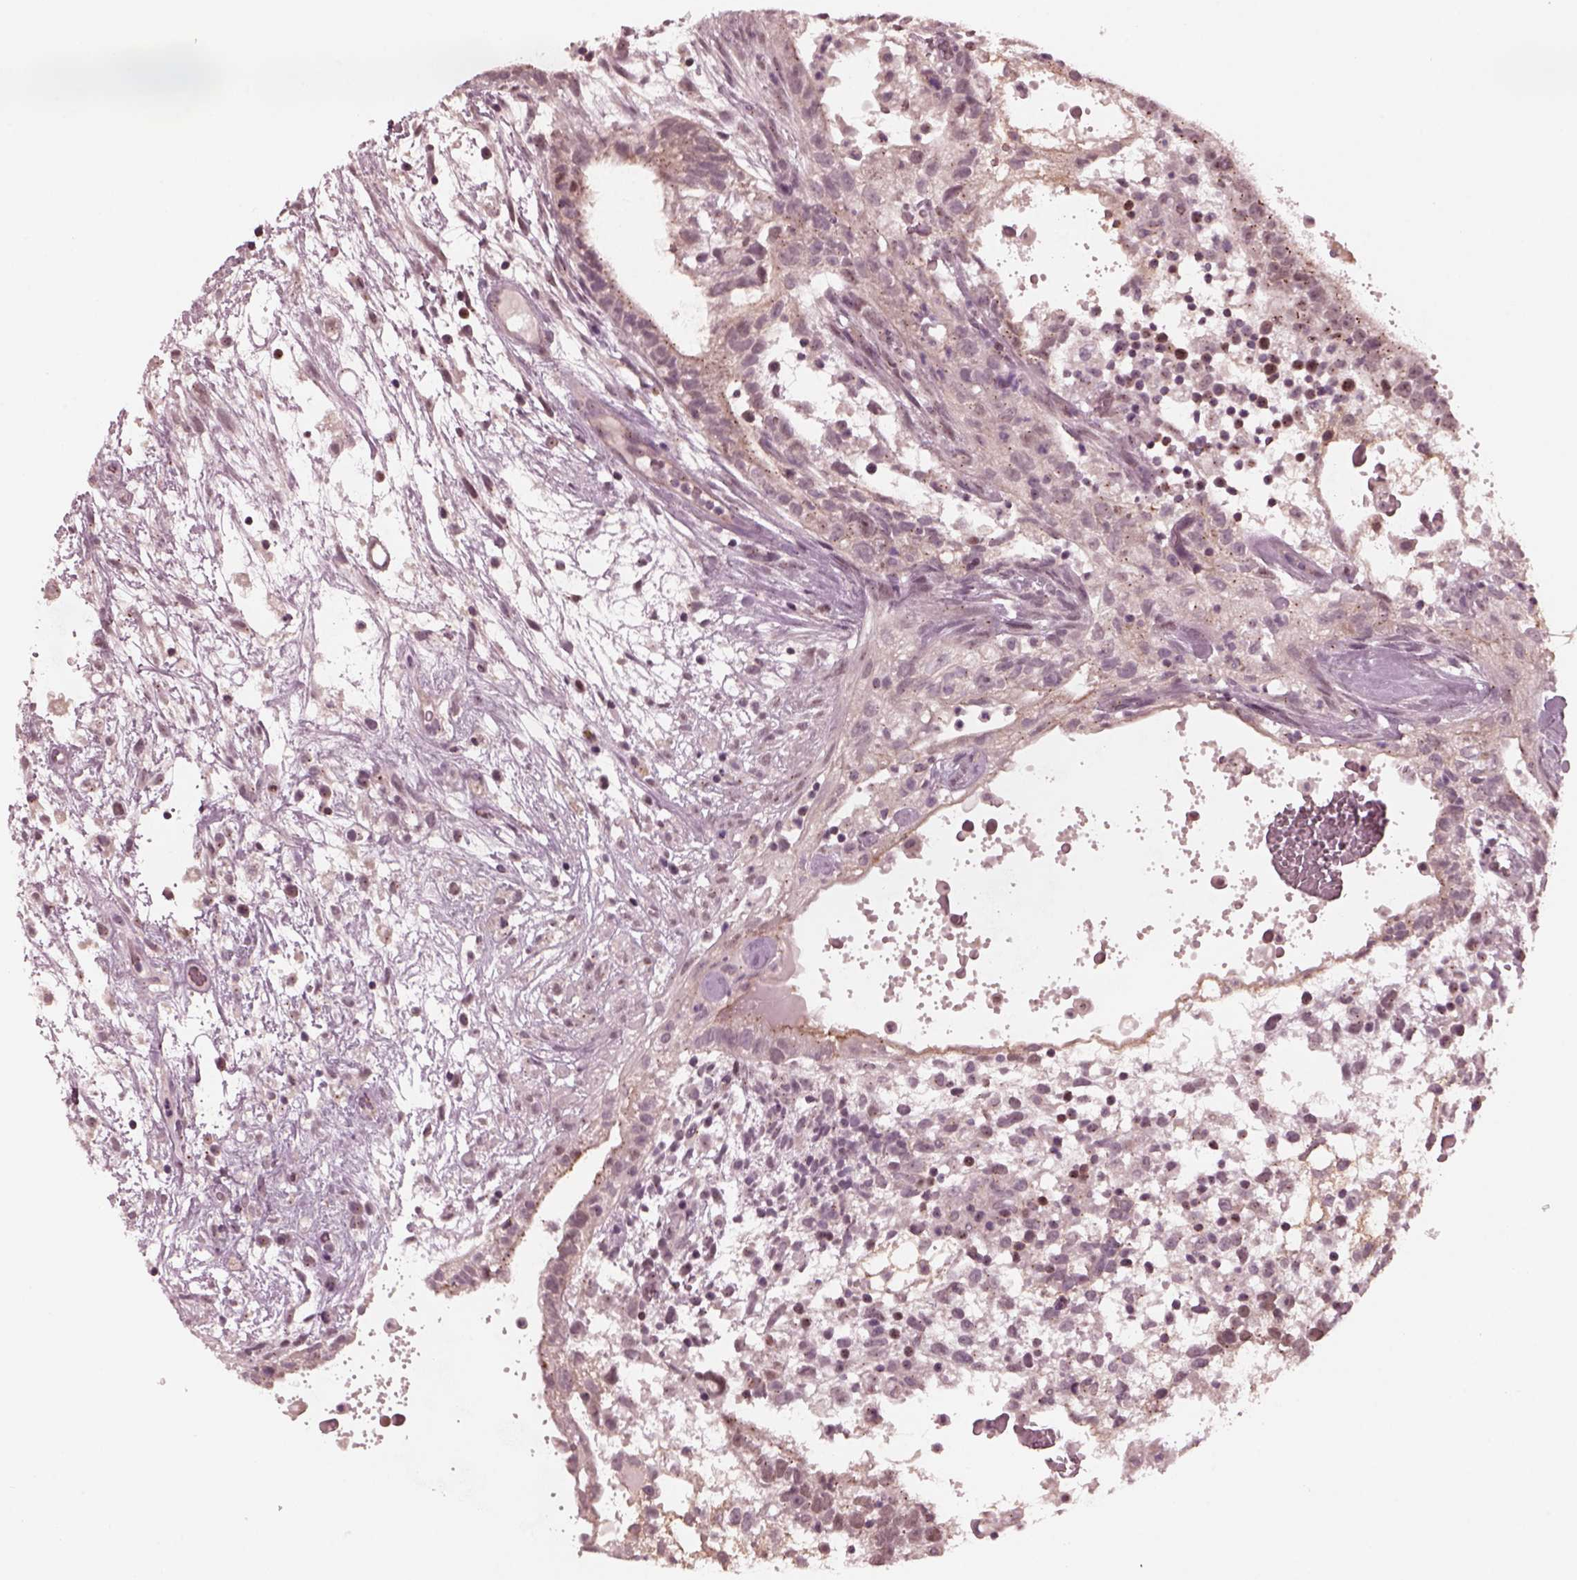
{"staining": {"intensity": "weak", "quantity": "<25%", "location": "cytoplasmic/membranous"}, "tissue": "testis cancer", "cell_type": "Tumor cells", "image_type": "cancer", "snomed": [{"axis": "morphology", "description": "Normal tissue, NOS"}, {"axis": "morphology", "description": "Carcinoma, Embryonal, NOS"}, {"axis": "topography", "description": "Testis"}], "caption": "High power microscopy image of an IHC histopathology image of testis cancer (embryonal carcinoma), revealing no significant expression in tumor cells.", "gene": "SAXO1", "patient": {"sex": "male", "age": 32}}